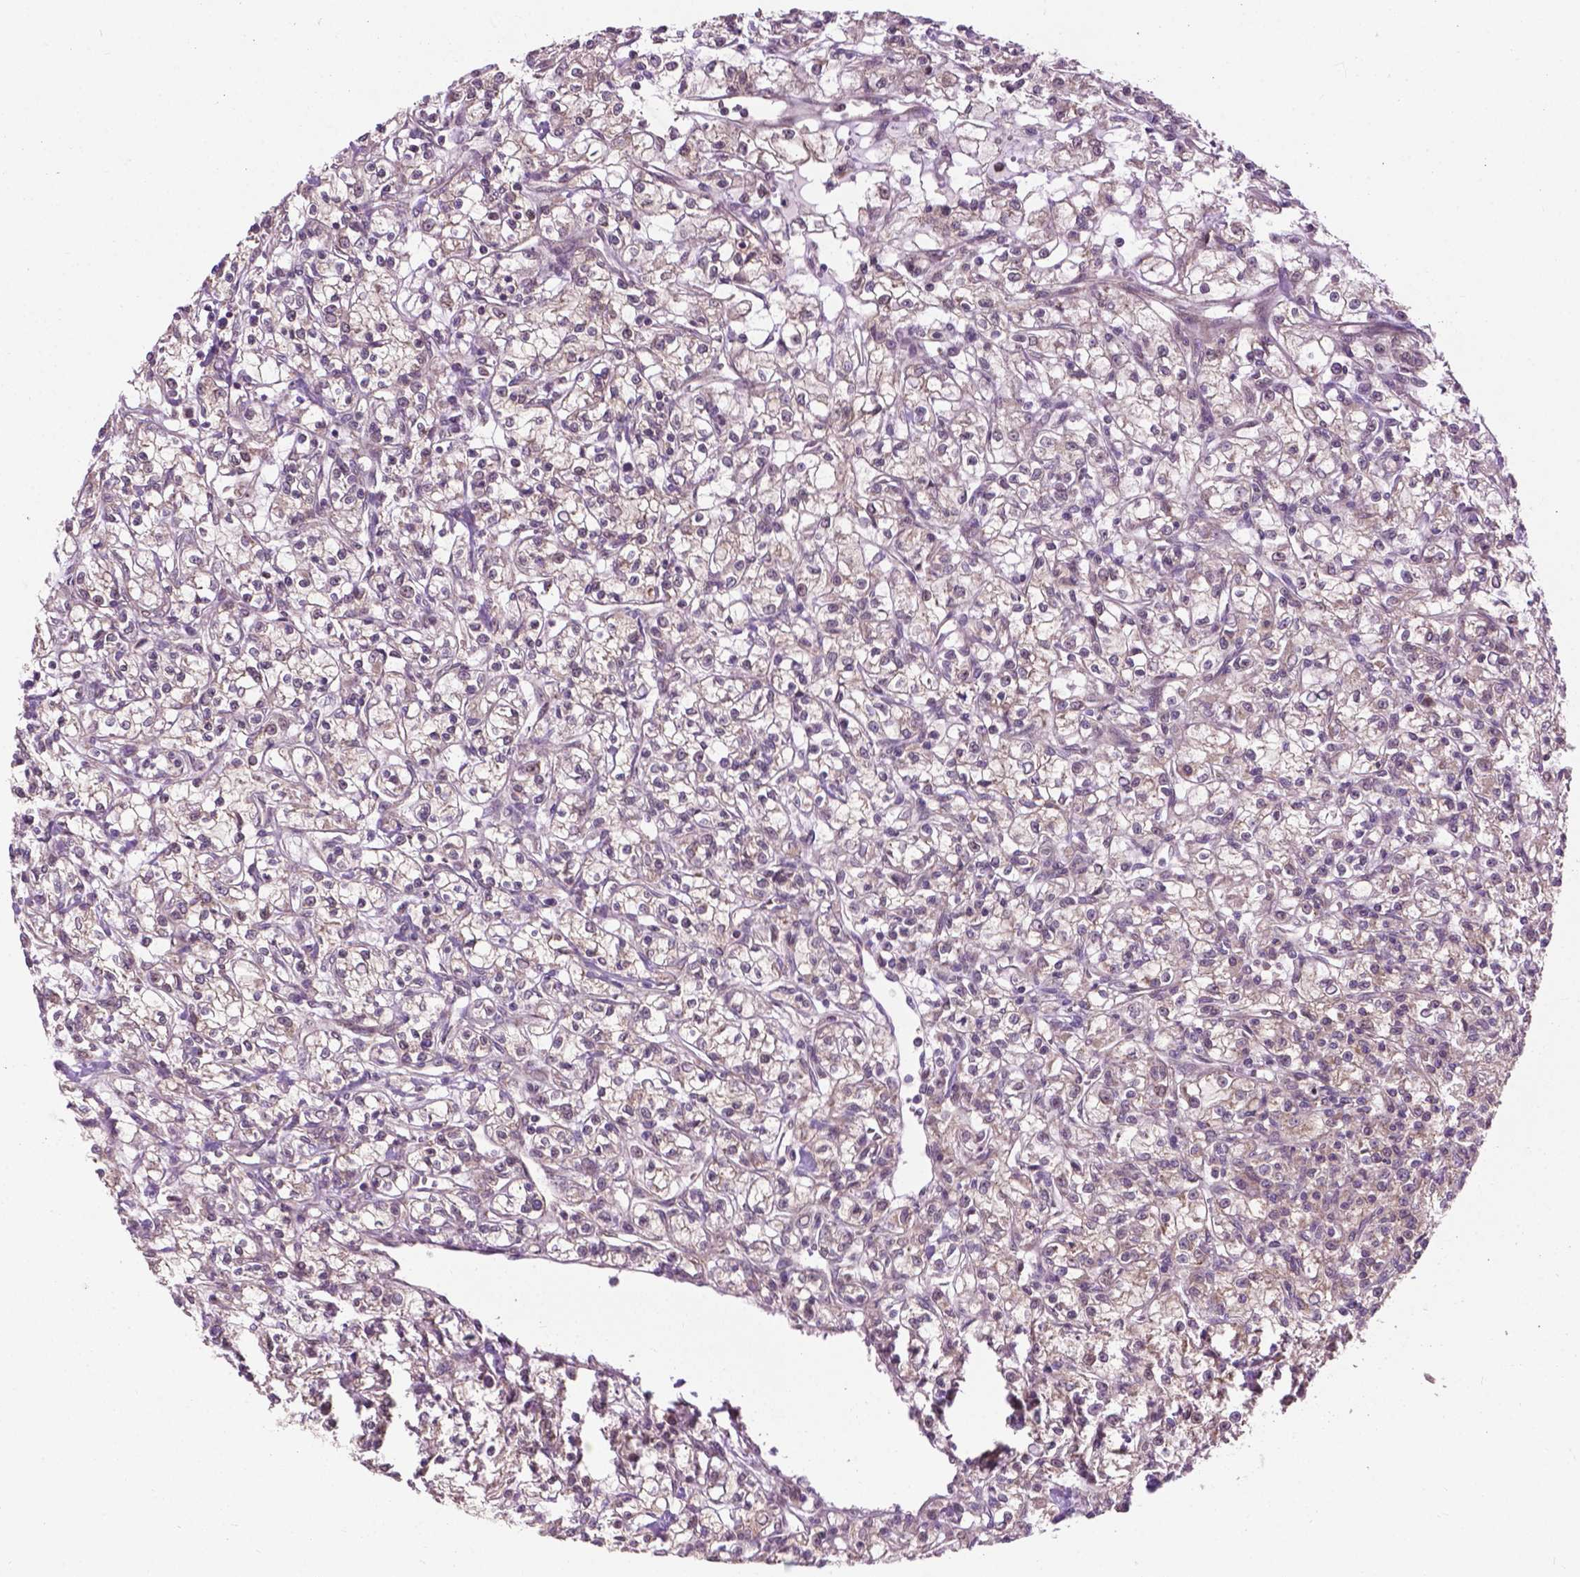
{"staining": {"intensity": "negative", "quantity": "none", "location": "none"}, "tissue": "renal cancer", "cell_type": "Tumor cells", "image_type": "cancer", "snomed": [{"axis": "morphology", "description": "Adenocarcinoma, NOS"}, {"axis": "topography", "description": "Kidney"}], "caption": "Immunohistochemistry (IHC) of human renal adenocarcinoma displays no positivity in tumor cells.", "gene": "PPP1CB", "patient": {"sex": "female", "age": 59}}